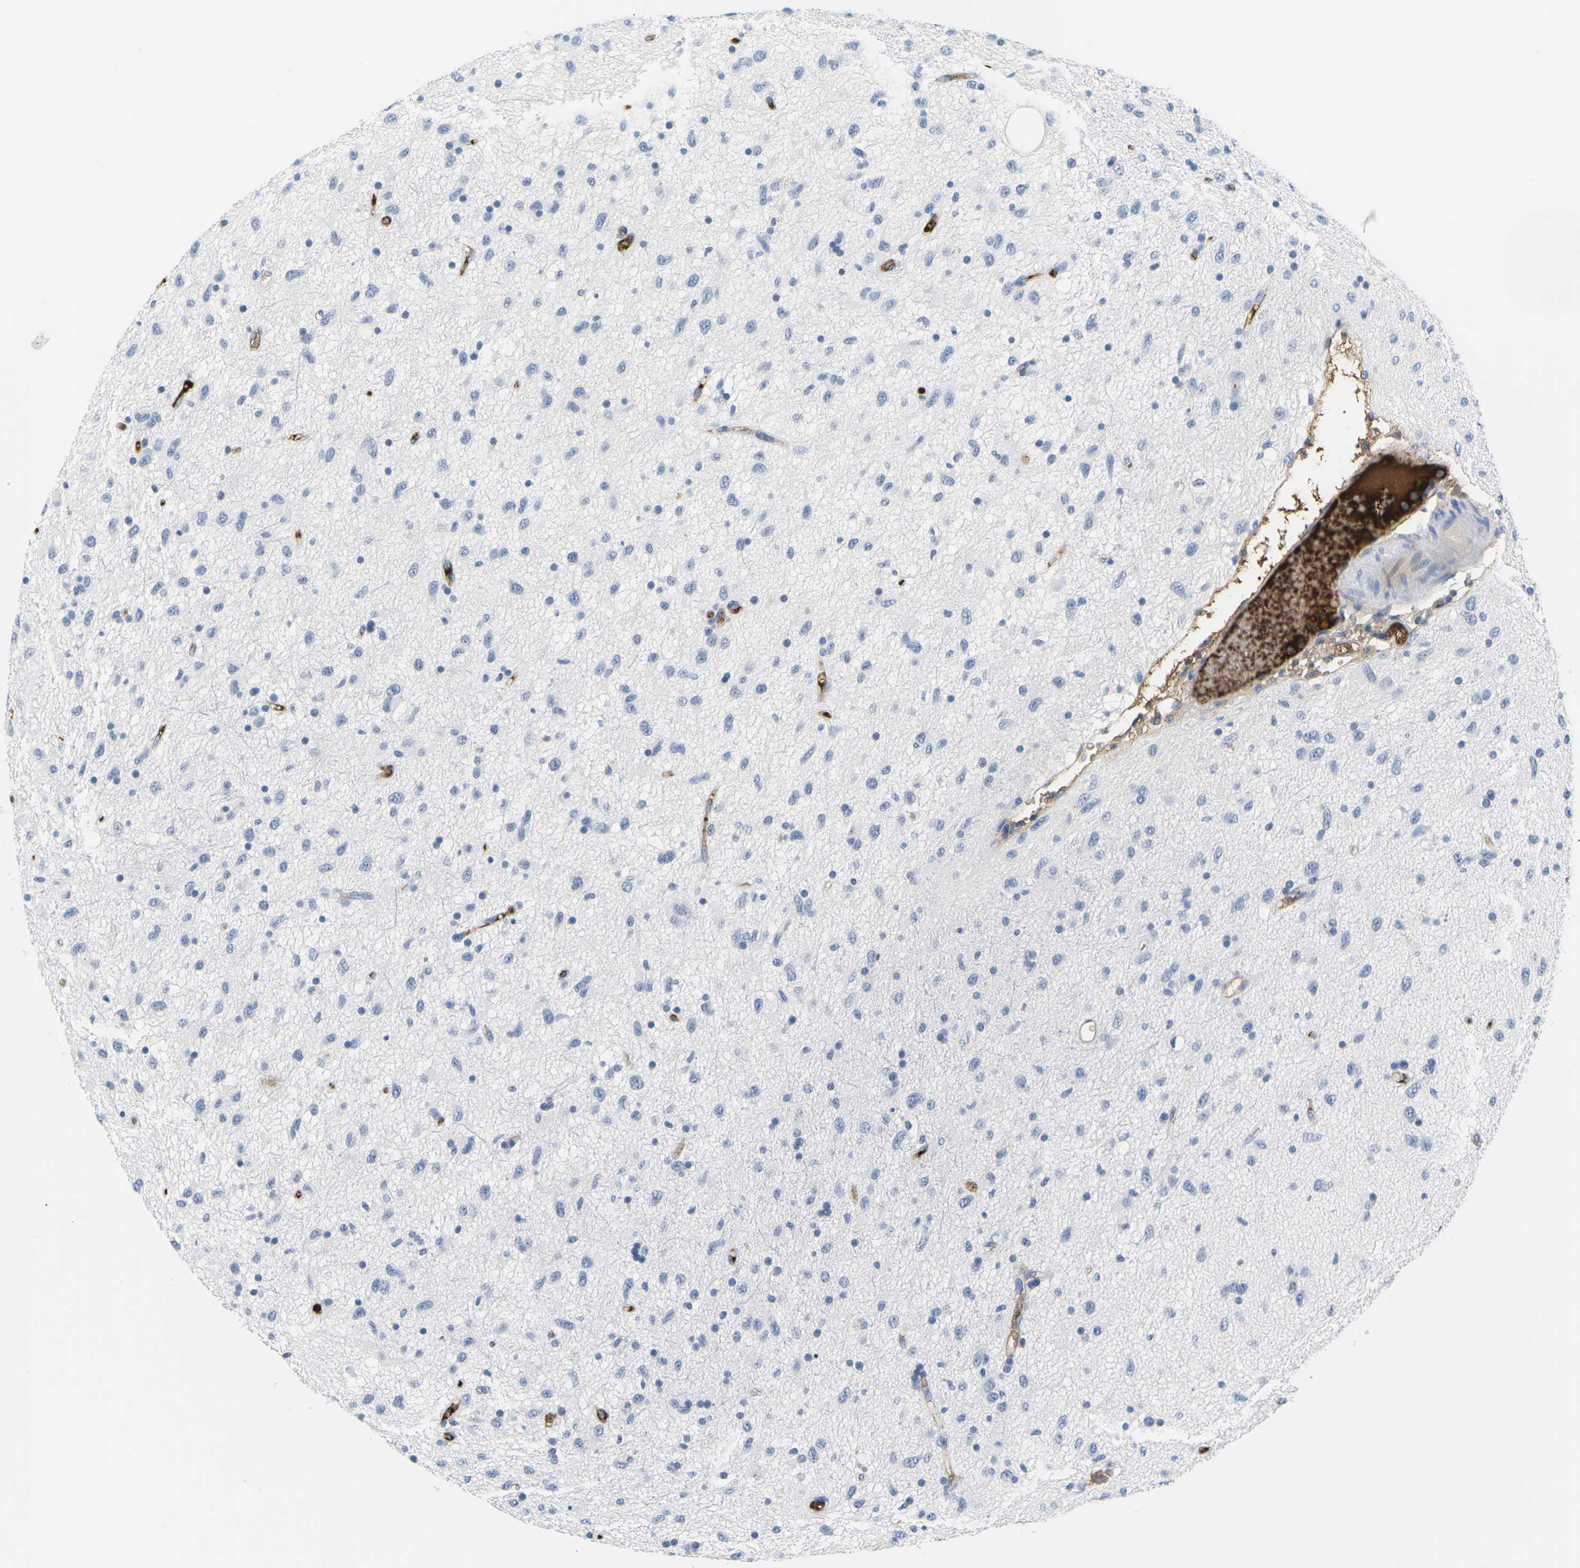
{"staining": {"intensity": "negative", "quantity": "none", "location": "none"}, "tissue": "glioma", "cell_type": "Tumor cells", "image_type": "cancer", "snomed": [{"axis": "morphology", "description": "Glioma, malignant, Low grade"}, {"axis": "topography", "description": "Brain"}], "caption": "Immunohistochemical staining of human malignant low-grade glioma demonstrates no significant staining in tumor cells.", "gene": "APOB", "patient": {"sex": "male", "age": 77}}